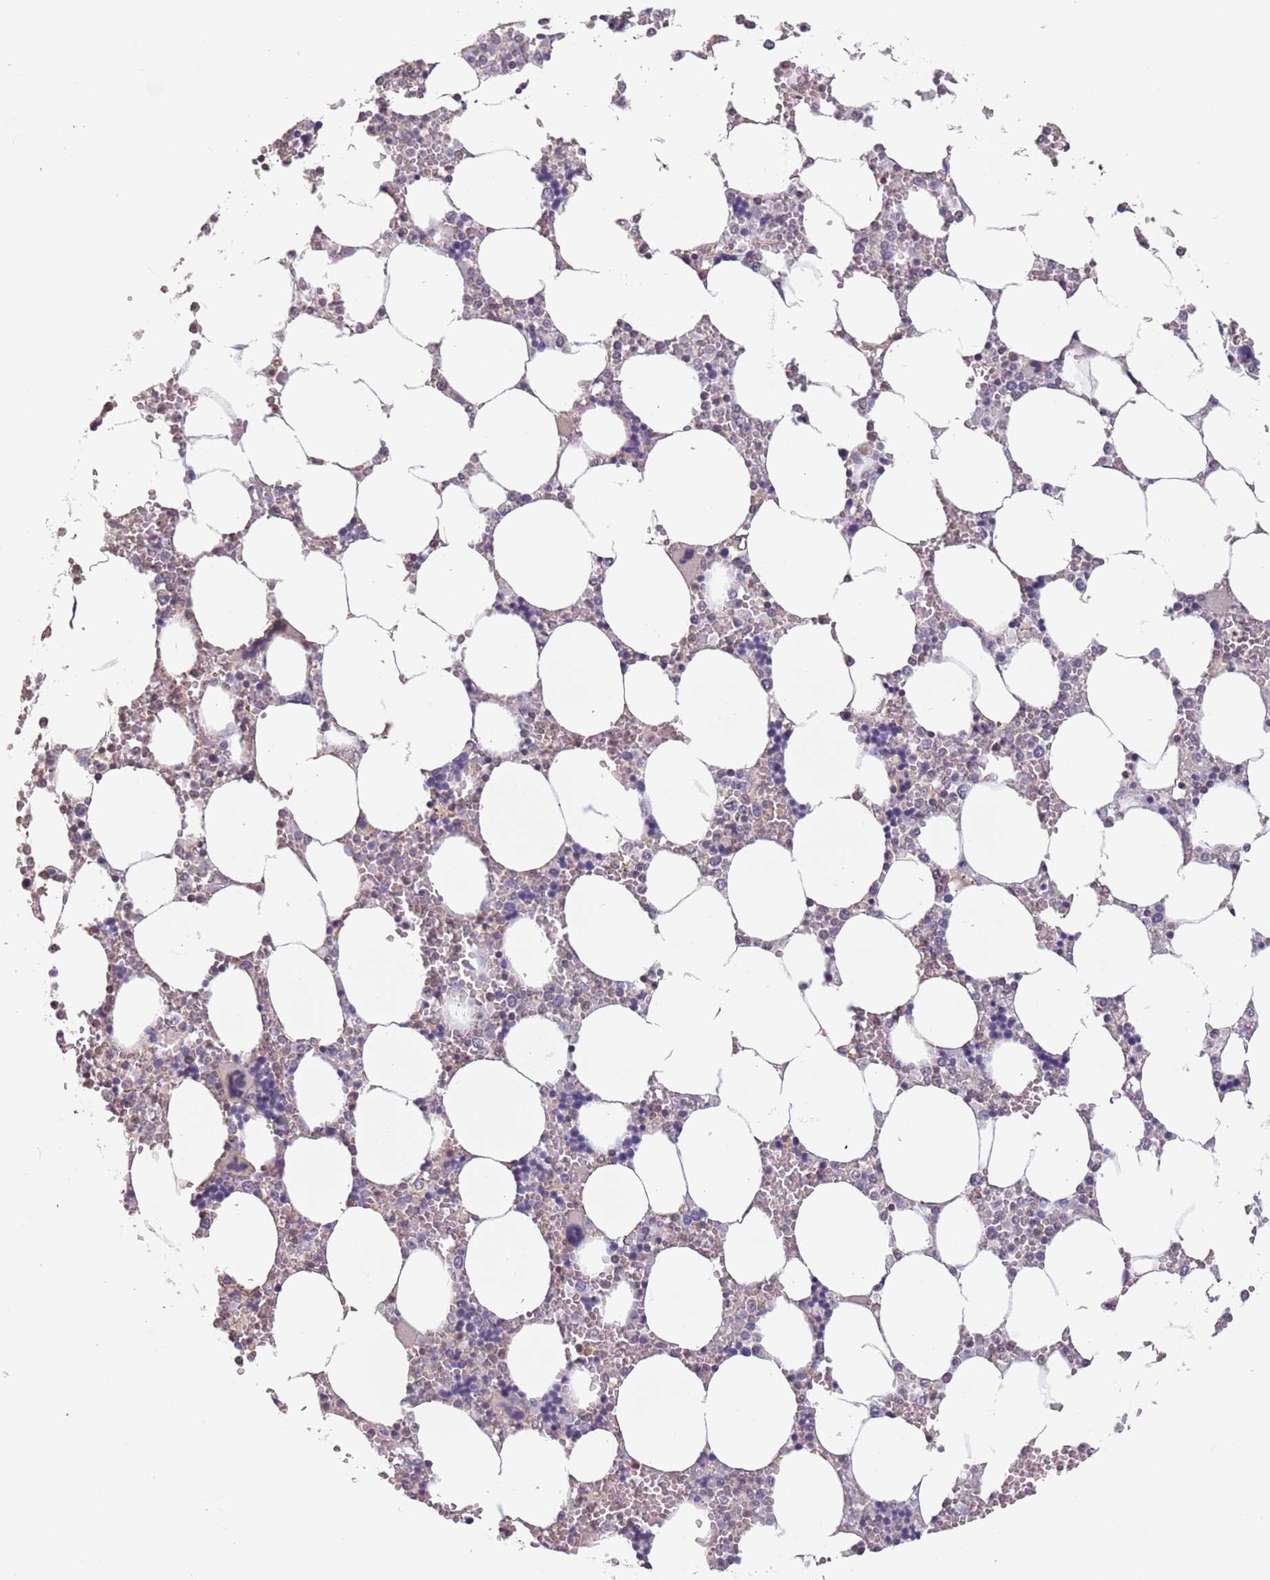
{"staining": {"intensity": "negative", "quantity": "none", "location": "none"}, "tissue": "bone marrow", "cell_type": "Hematopoietic cells", "image_type": "normal", "snomed": [{"axis": "morphology", "description": "Normal tissue, NOS"}, {"axis": "topography", "description": "Bone marrow"}], "caption": "Protein analysis of unremarkable bone marrow reveals no significant positivity in hematopoietic cells.", "gene": "SUN5", "patient": {"sex": "male", "age": 64}}